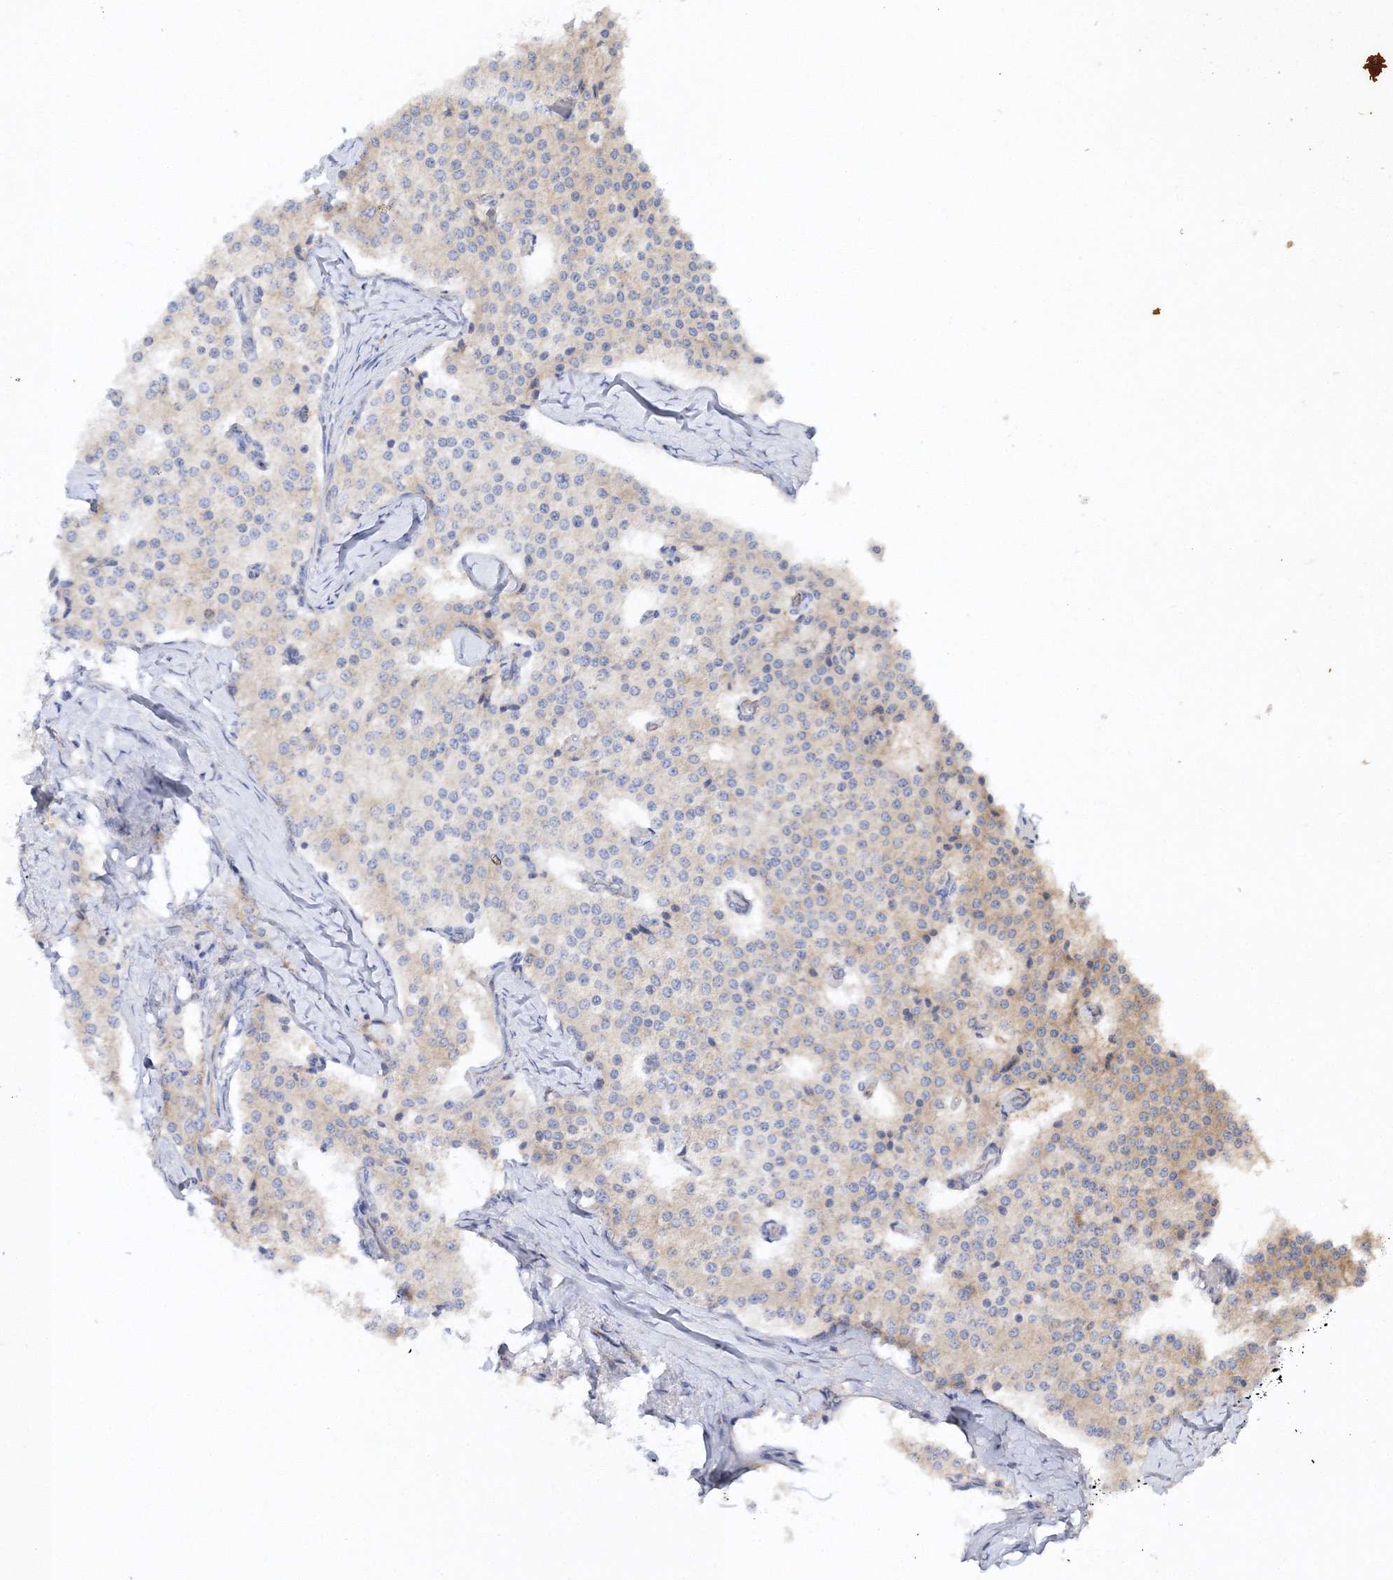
{"staining": {"intensity": "weak", "quantity": "25%-75%", "location": "cytoplasmic/membranous"}, "tissue": "carcinoid", "cell_type": "Tumor cells", "image_type": "cancer", "snomed": [{"axis": "morphology", "description": "Carcinoid, malignant, NOS"}, {"axis": "topography", "description": "Colon"}], "caption": "Immunohistochemistry (IHC) of carcinoid displays low levels of weak cytoplasmic/membranous expression in about 25%-75% of tumor cells. (brown staining indicates protein expression, while blue staining denotes nuclei).", "gene": "WDR37", "patient": {"sex": "female", "age": 52}}